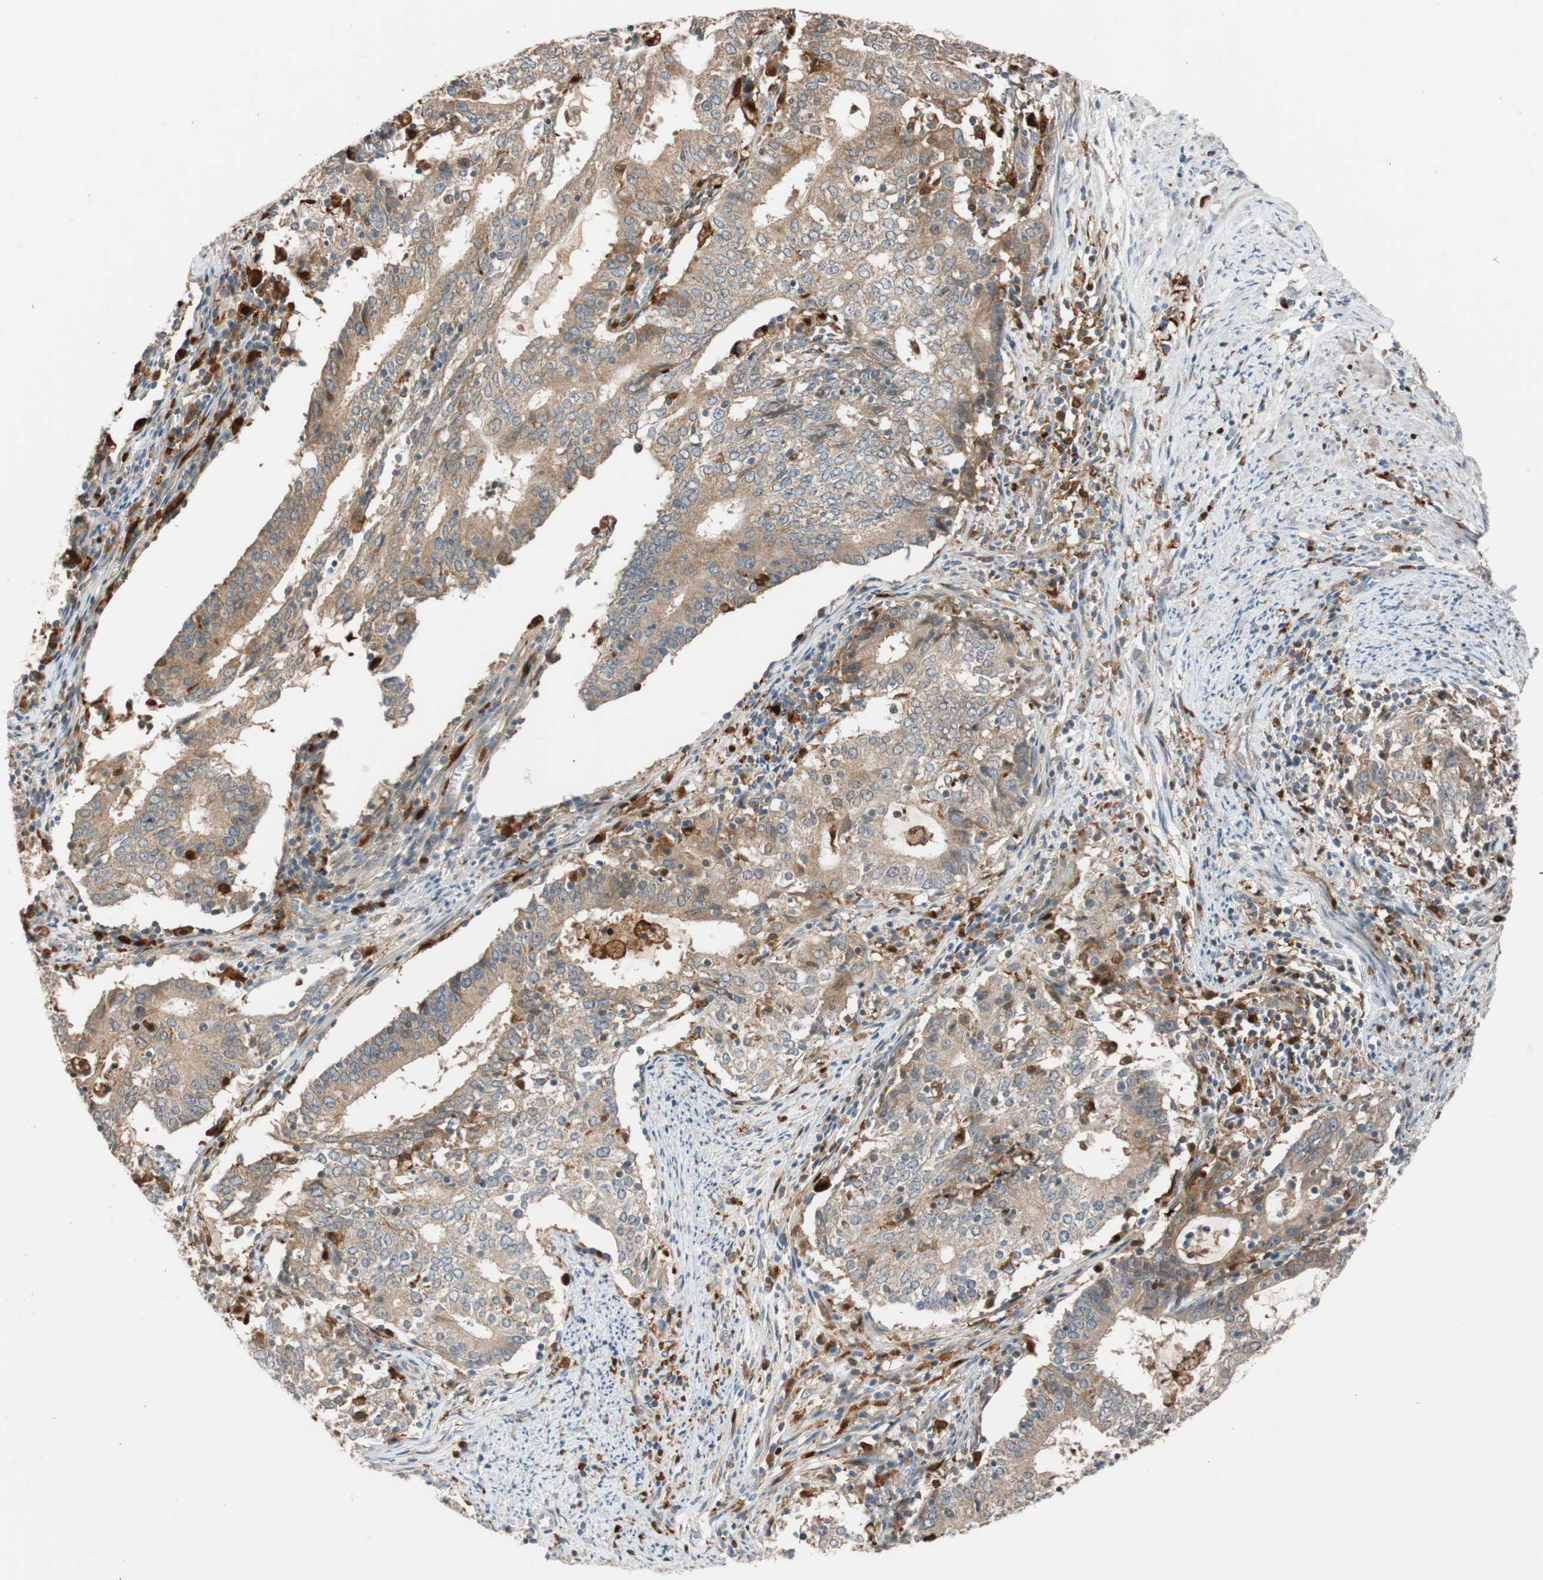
{"staining": {"intensity": "moderate", "quantity": ">75%", "location": "cytoplasmic/membranous"}, "tissue": "cervical cancer", "cell_type": "Tumor cells", "image_type": "cancer", "snomed": [{"axis": "morphology", "description": "Adenocarcinoma, NOS"}, {"axis": "topography", "description": "Cervix"}], "caption": "About >75% of tumor cells in cervical cancer (adenocarcinoma) display moderate cytoplasmic/membranous protein positivity as visualized by brown immunohistochemical staining.", "gene": "FAAH", "patient": {"sex": "female", "age": 44}}